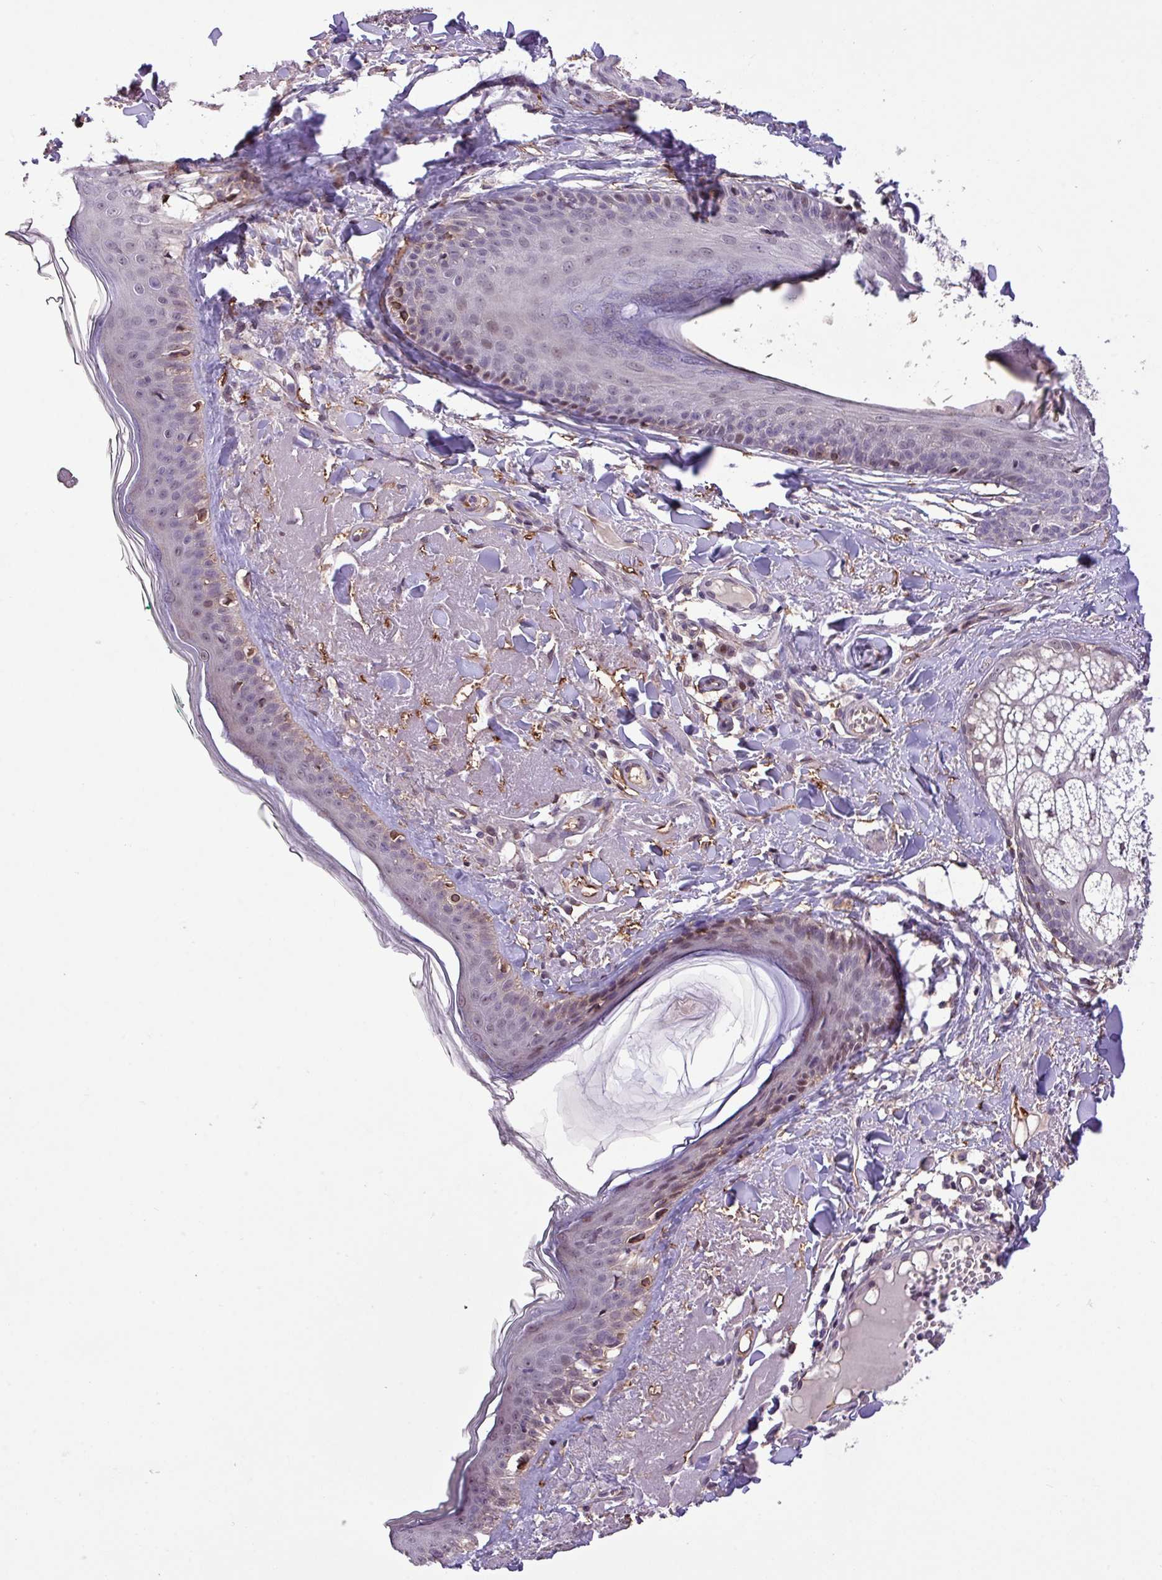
{"staining": {"intensity": "weak", "quantity": "25%-75%", "location": "cytoplasmic/membranous"}, "tissue": "skin", "cell_type": "Fibroblasts", "image_type": "normal", "snomed": [{"axis": "morphology", "description": "Normal tissue, NOS"}, {"axis": "morphology", "description": "Malignant melanoma, NOS"}, {"axis": "topography", "description": "Skin"}], "caption": "Skin stained with immunohistochemistry shows weak cytoplasmic/membranous positivity in about 25%-75% of fibroblasts.", "gene": "RPP25L", "patient": {"sex": "male", "age": 80}}